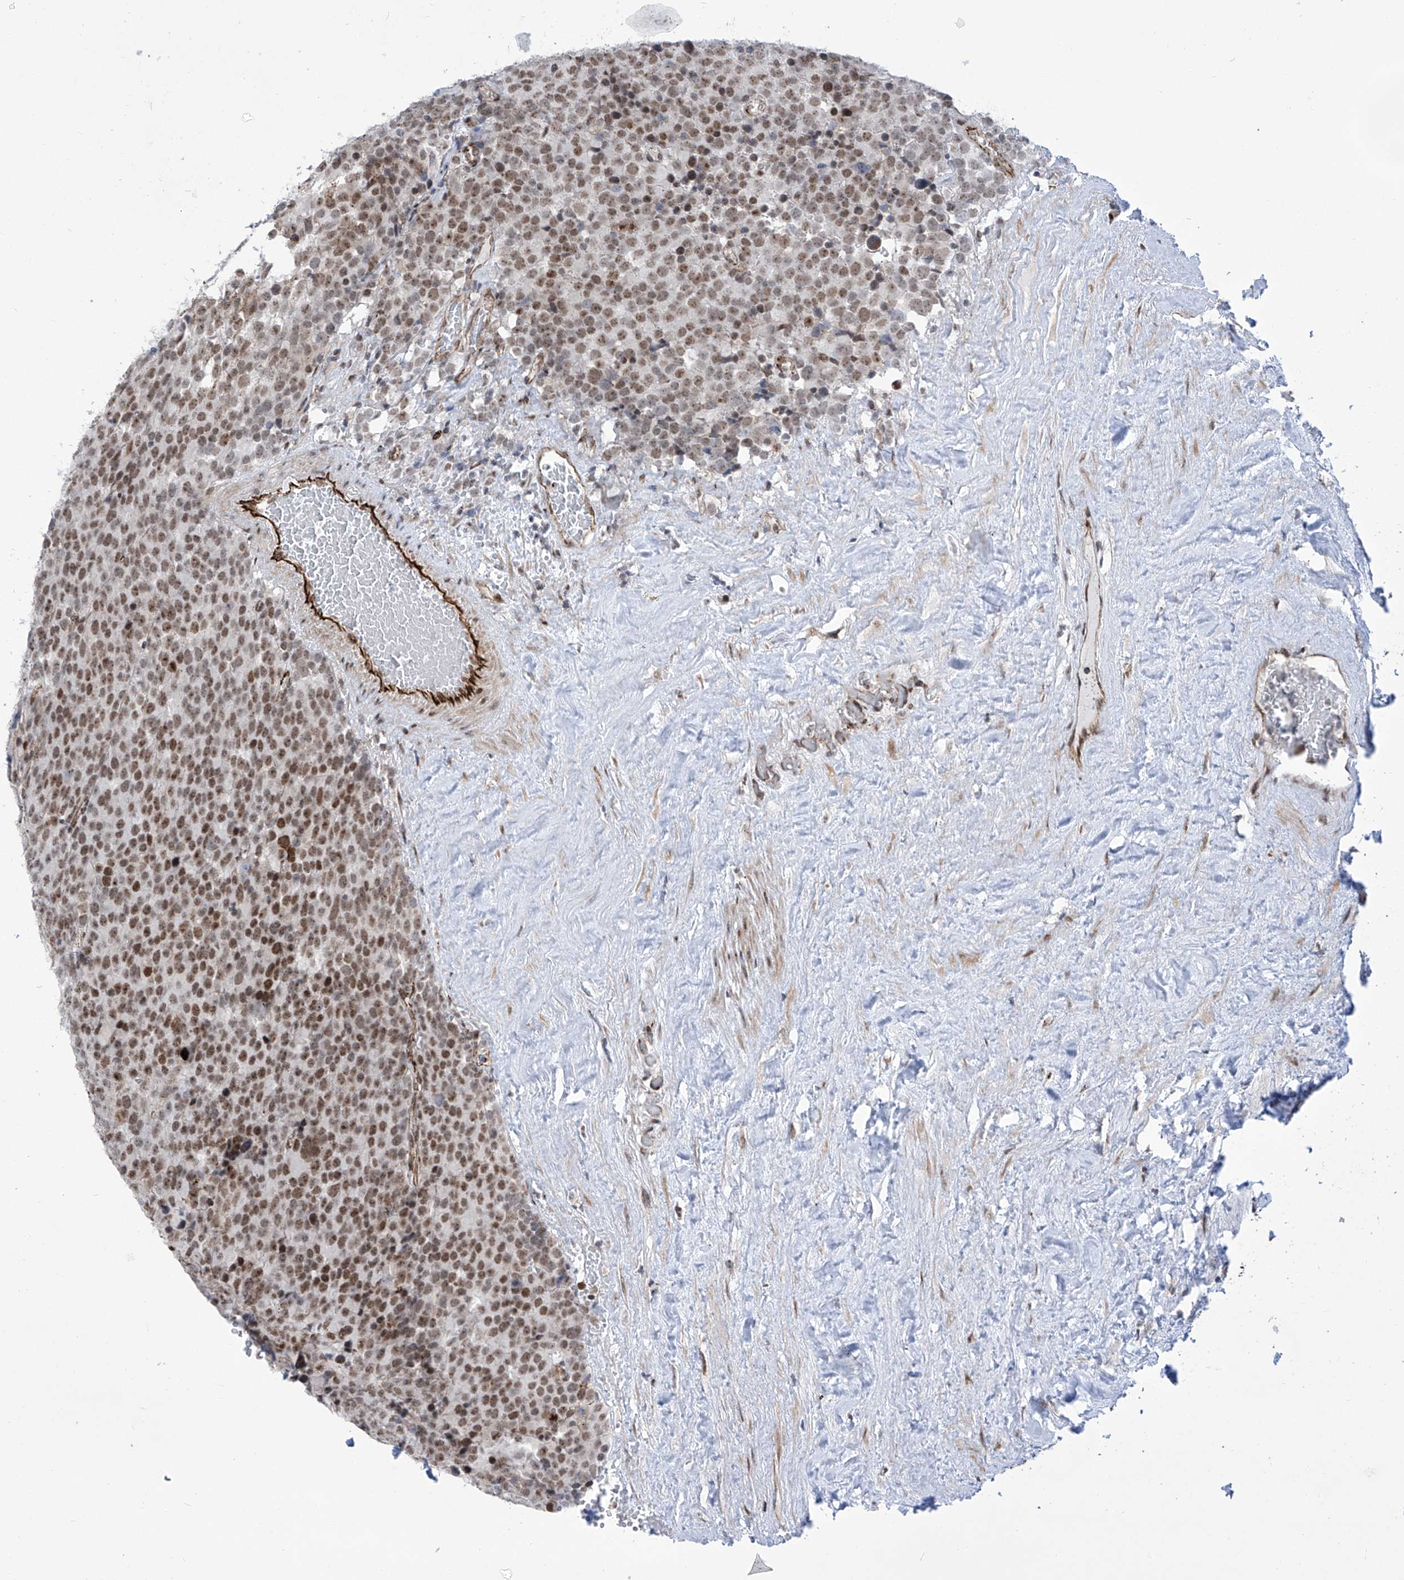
{"staining": {"intensity": "moderate", "quantity": ">75%", "location": "nuclear"}, "tissue": "testis cancer", "cell_type": "Tumor cells", "image_type": "cancer", "snomed": [{"axis": "morphology", "description": "Seminoma, NOS"}, {"axis": "topography", "description": "Testis"}], "caption": "This is a micrograph of immunohistochemistry (IHC) staining of seminoma (testis), which shows moderate expression in the nuclear of tumor cells.", "gene": "CEP290", "patient": {"sex": "male", "age": 71}}